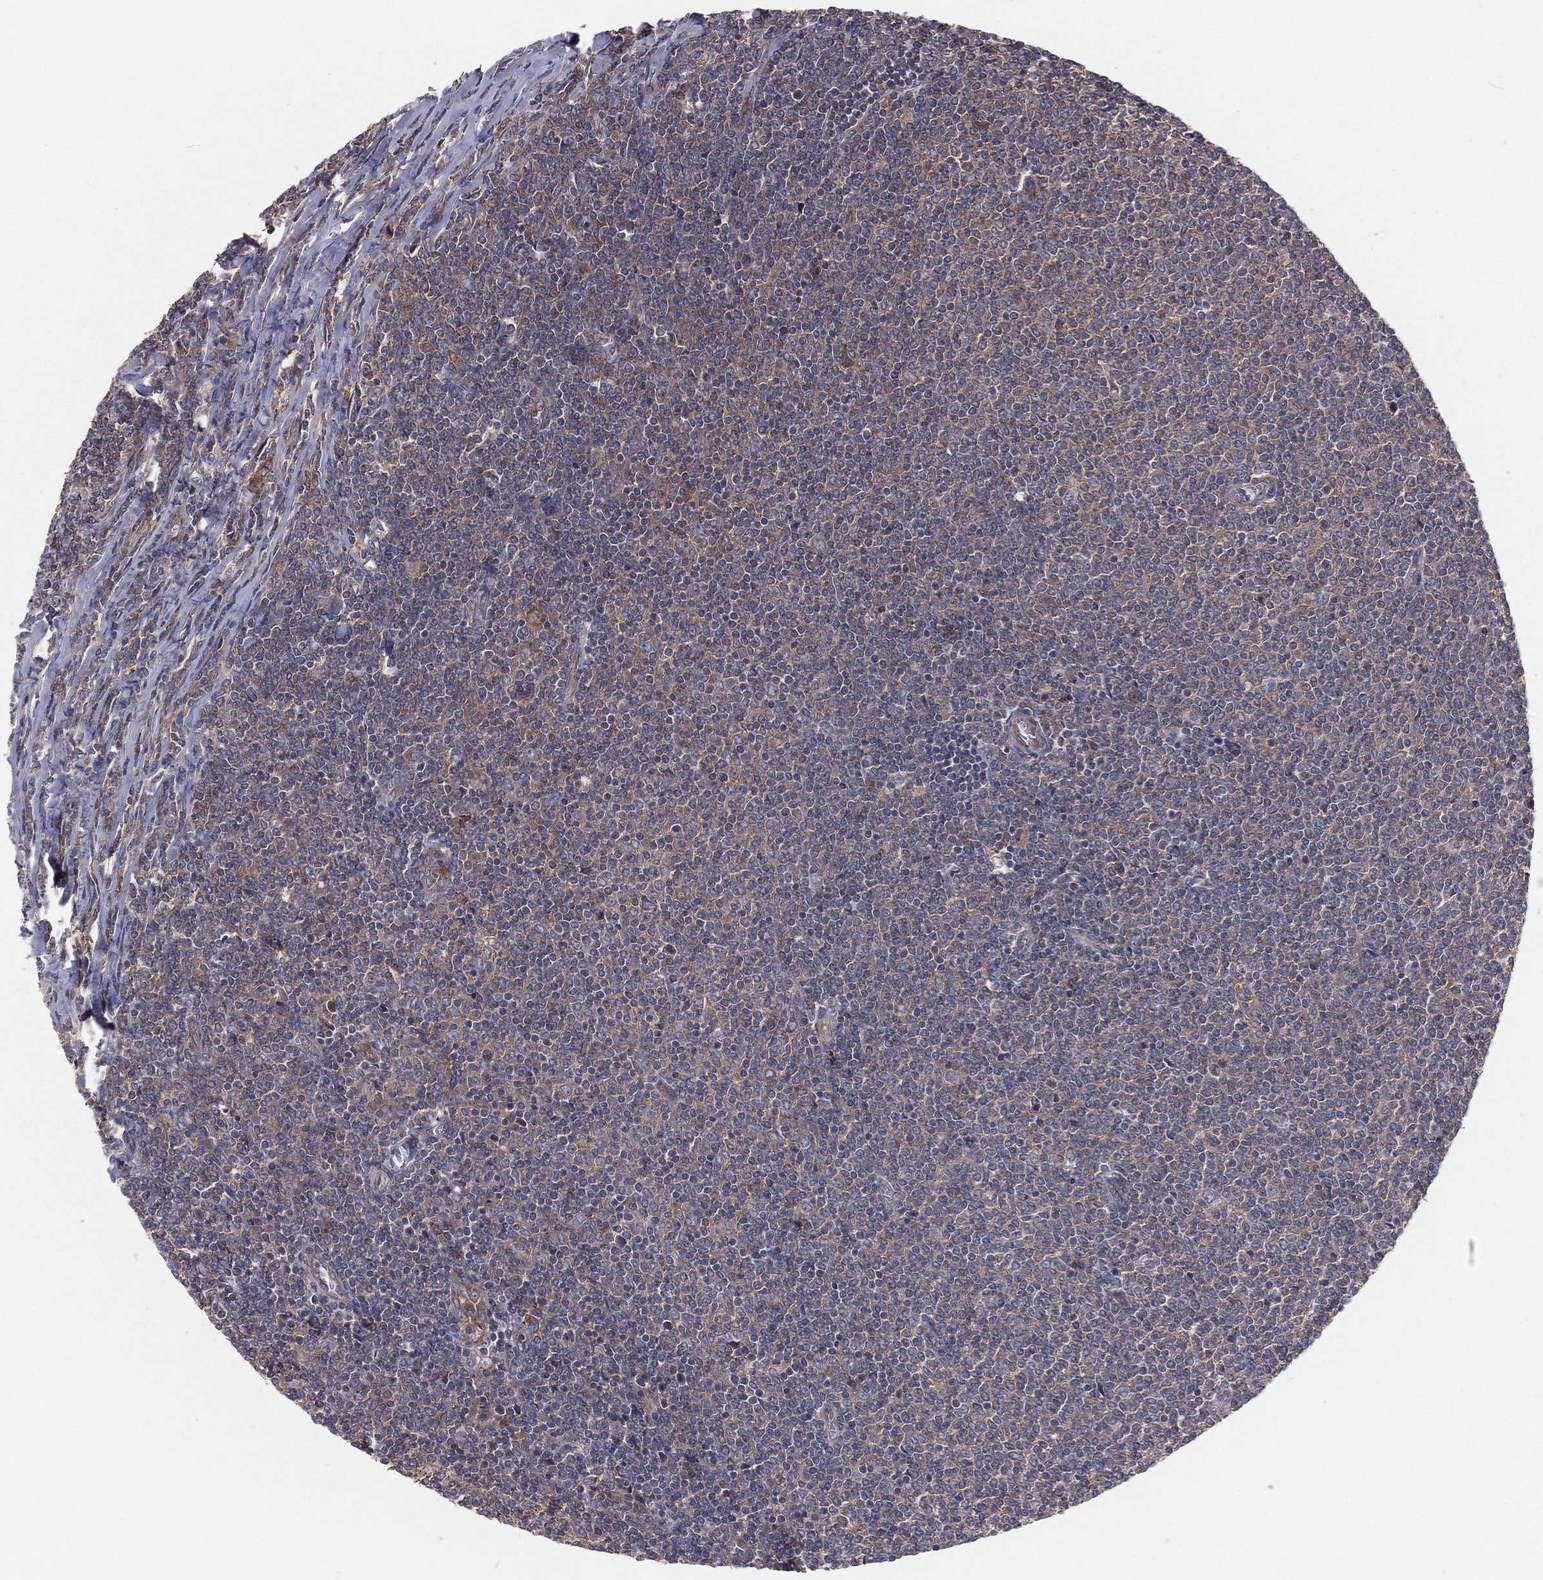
{"staining": {"intensity": "moderate", "quantity": "25%-75%", "location": "cytoplasmic/membranous"}, "tissue": "lymphoma", "cell_type": "Tumor cells", "image_type": "cancer", "snomed": [{"axis": "morphology", "description": "Malignant lymphoma, non-Hodgkin's type, Low grade"}, {"axis": "topography", "description": "Lymph node"}], "caption": "There is medium levels of moderate cytoplasmic/membranous expression in tumor cells of lymphoma, as demonstrated by immunohistochemical staining (brown color).", "gene": "EIF2B5", "patient": {"sex": "male", "age": 52}}